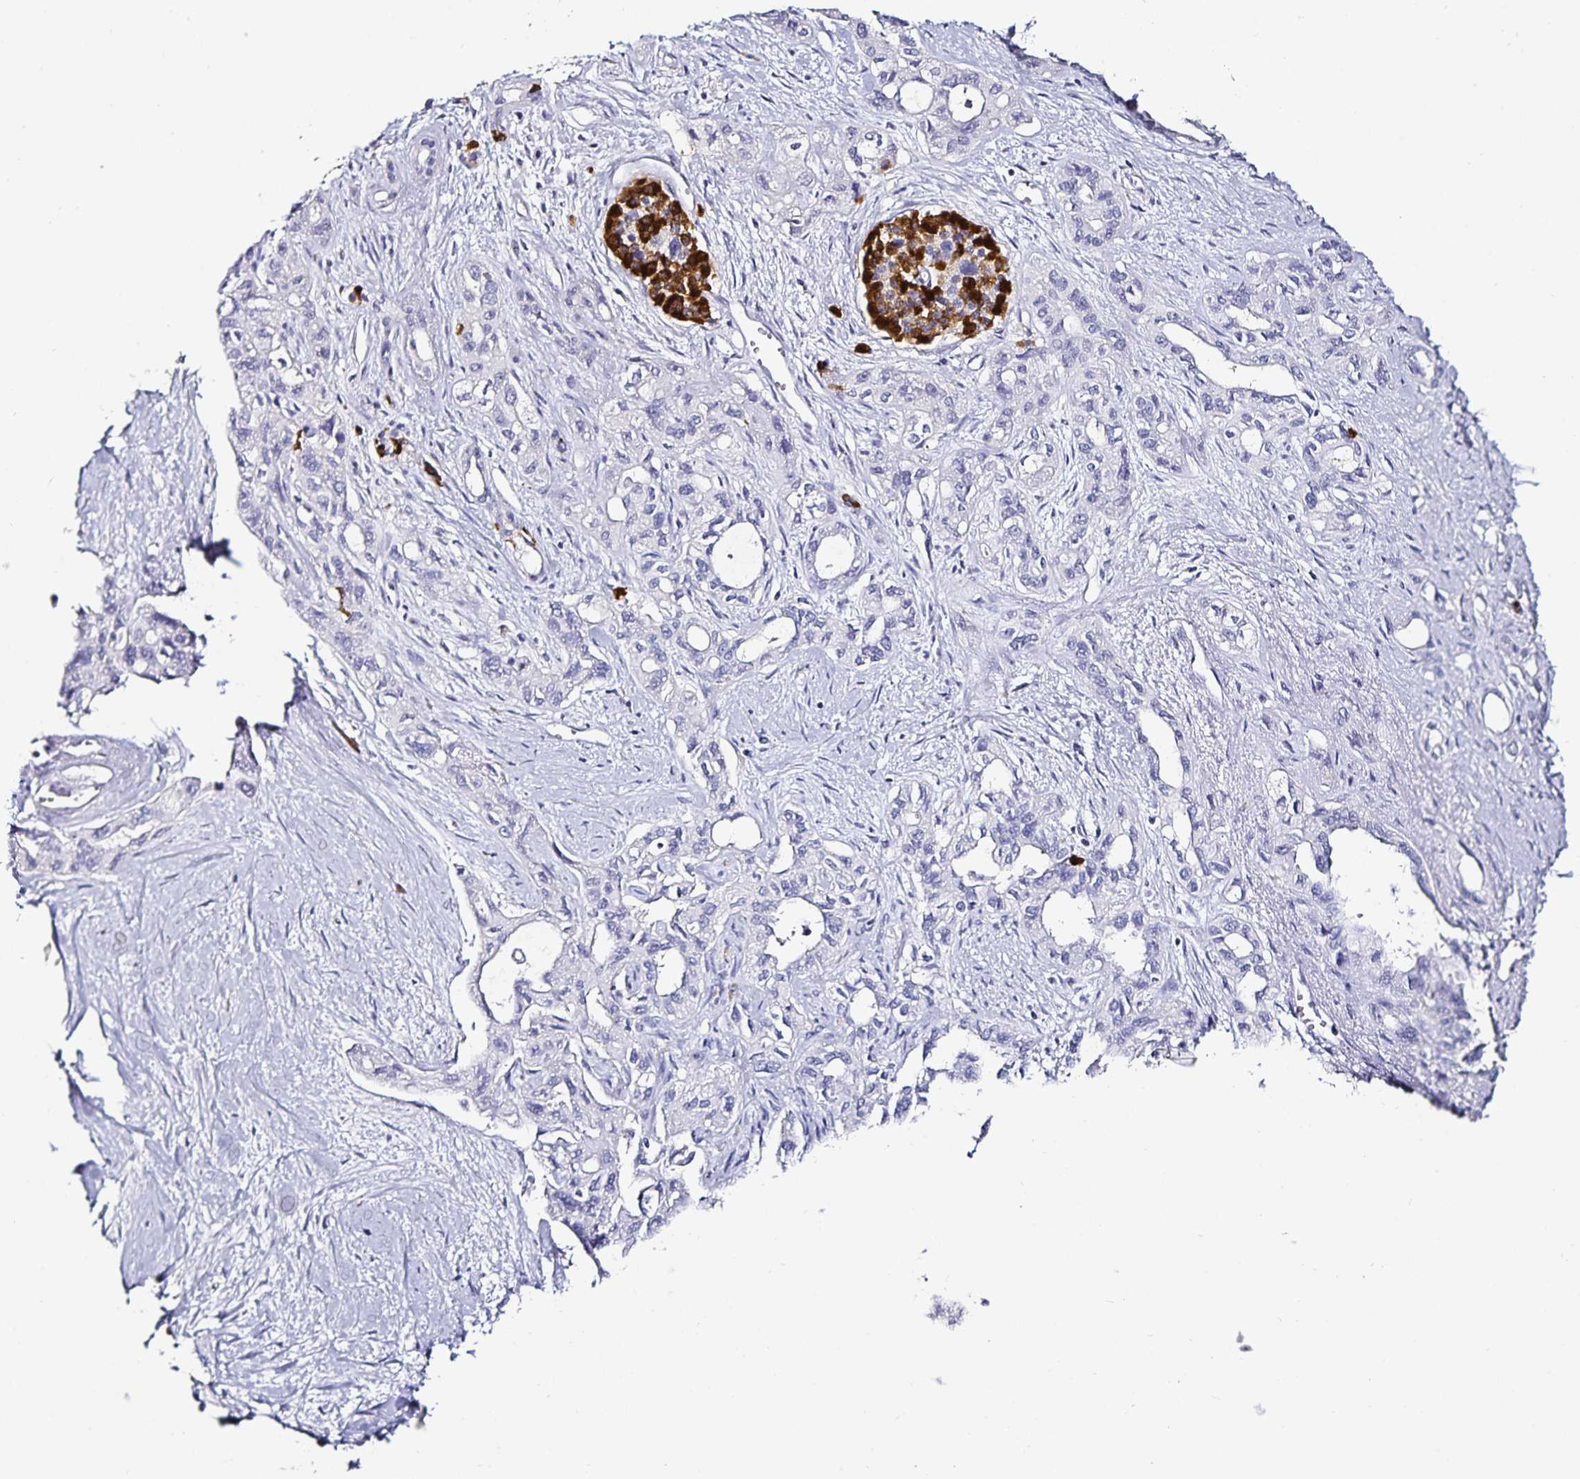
{"staining": {"intensity": "negative", "quantity": "none", "location": "none"}, "tissue": "pancreatic cancer", "cell_type": "Tumor cells", "image_type": "cancer", "snomed": [{"axis": "morphology", "description": "Adenocarcinoma, NOS"}, {"axis": "topography", "description": "Pancreas"}], "caption": "Immunohistochemistry (IHC) micrograph of pancreatic adenocarcinoma stained for a protein (brown), which reveals no expression in tumor cells. Nuclei are stained in blue.", "gene": "TTR", "patient": {"sex": "female", "age": 50}}